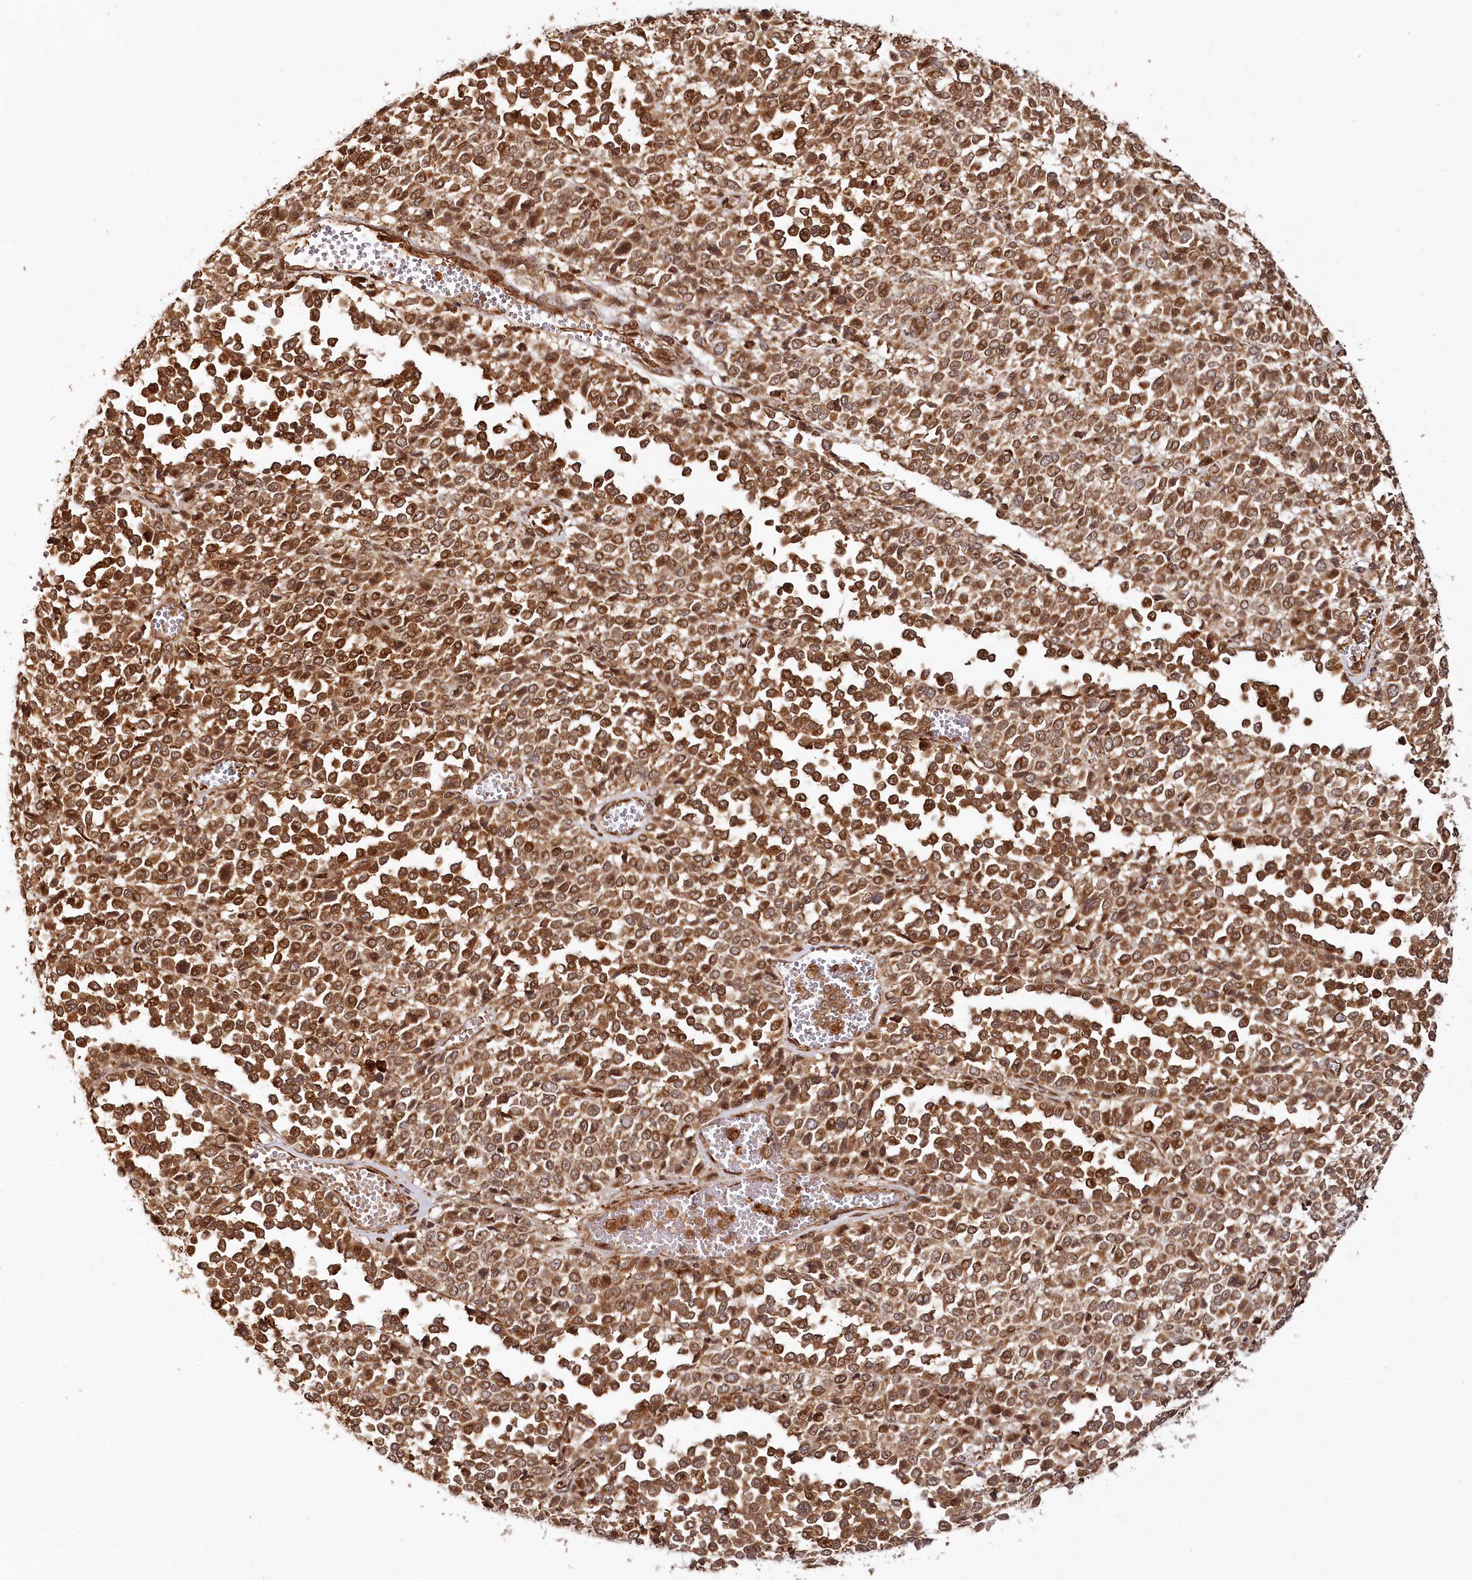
{"staining": {"intensity": "strong", "quantity": ">75%", "location": "cytoplasmic/membranous,nuclear"}, "tissue": "melanoma", "cell_type": "Tumor cells", "image_type": "cancer", "snomed": [{"axis": "morphology", "description": "Malignant melanoma, Metastatic site"}, {"axis": "topography", "description": "Pancreas"}], "caption": "A high-resolution image shows immunohistochemistry (IHC) staining of malignant melanoma (metastatic site), which demonstrates strong cytoplasmic/membranous and nuclear staining in about >75% of tumor cells. Ihc stains the protein of interest in brown and the nuclei are stained blue.", "gene": "ULK2", "patient": {"sex": "female", "age": 30}}